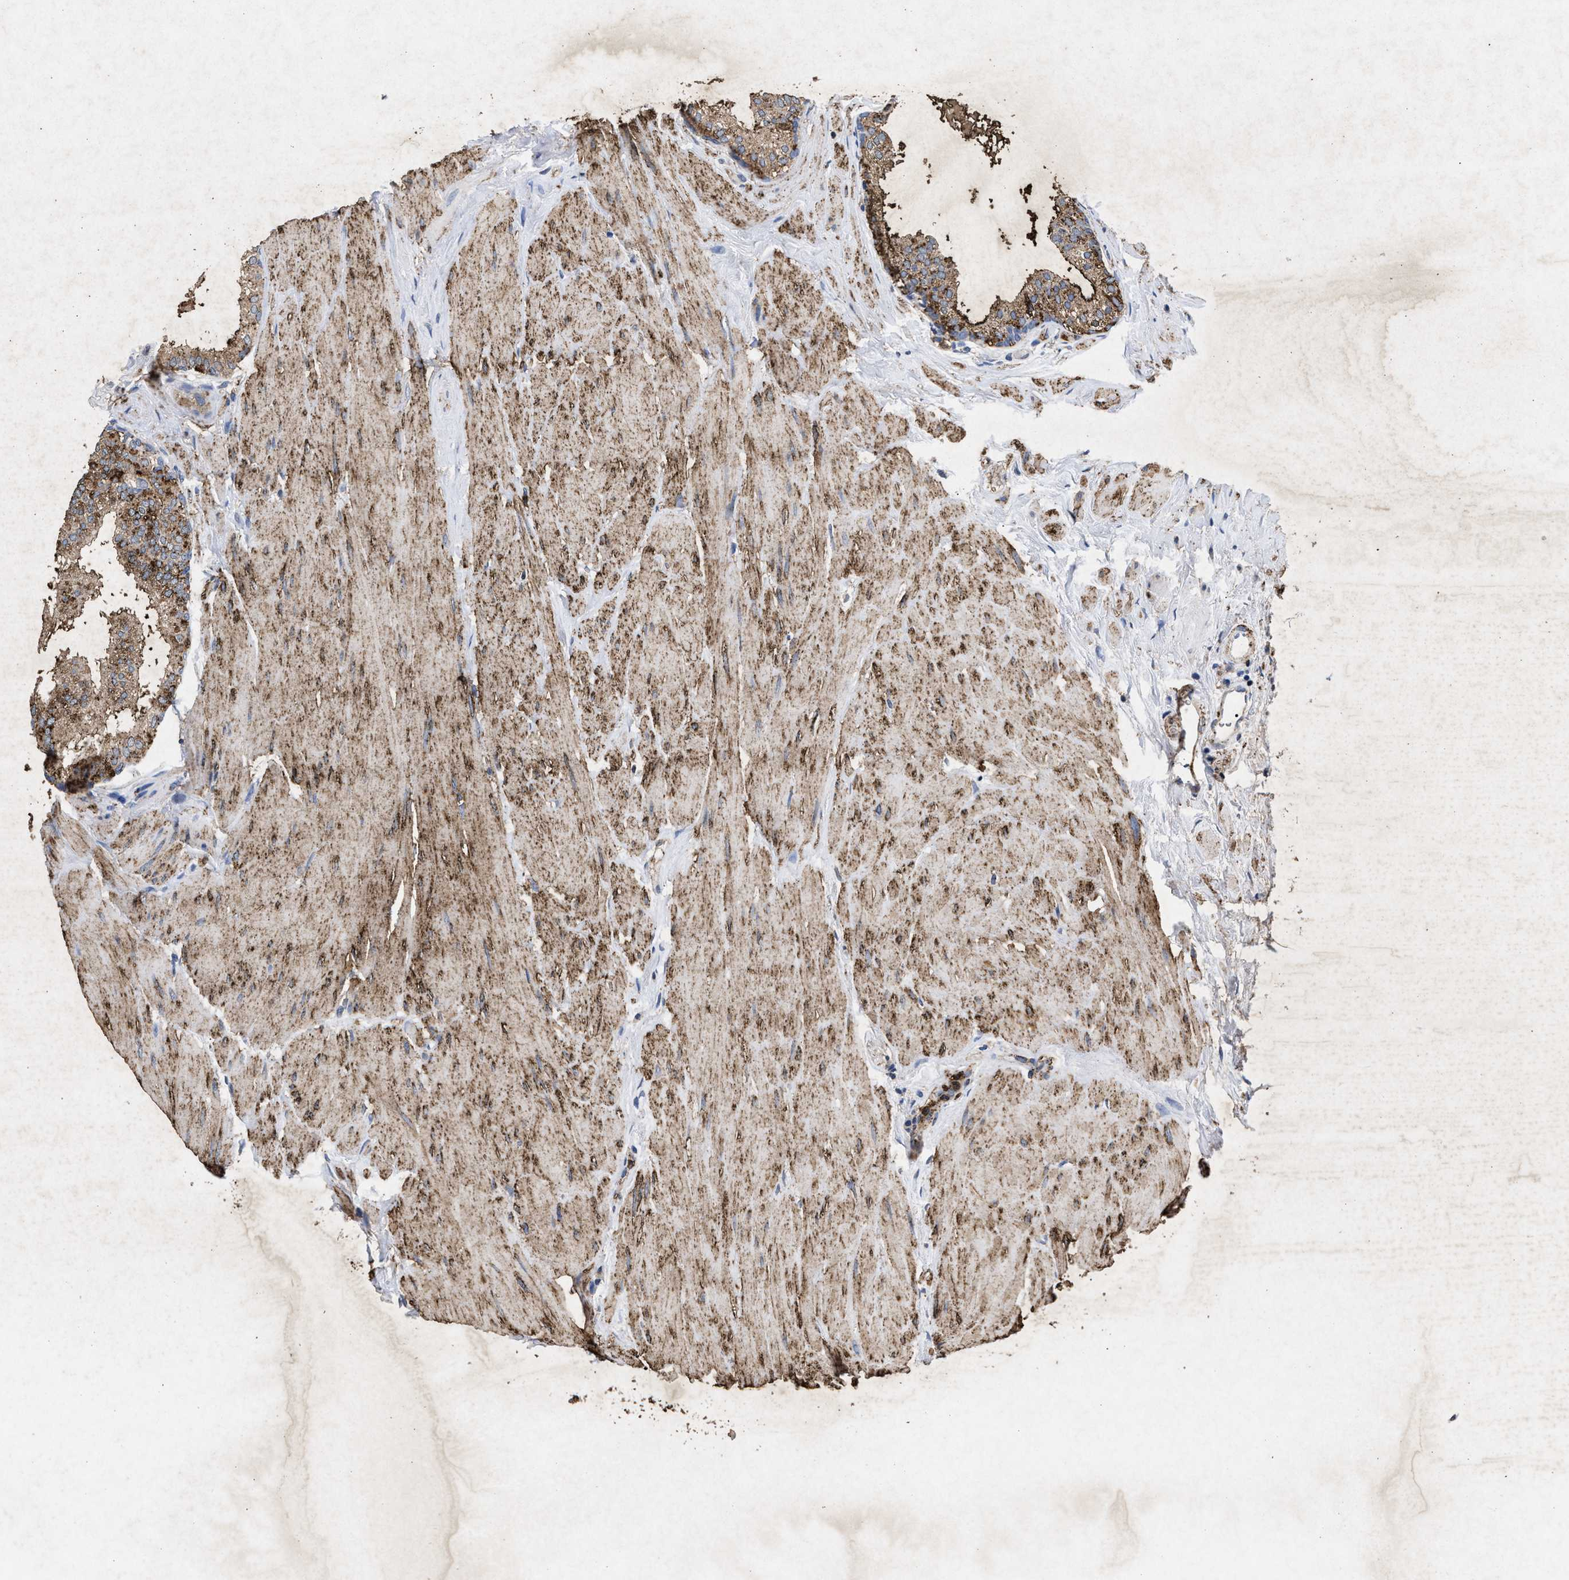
{"staining": {"intensity": "moderate", "quantity": "25%-75%", "location": "cytoplasmic/membranous"}, "tissue": "prostate", "cell_type": "Glandular cells", "image_type": "normal", "snomed": [{"axis": "morphology", "description": "Normal tissue, NOS"}, {"axis": "topography", "description": "Prostate"}], "caption": "Immunohistochemistry (IHC) photomicrograph of unremarkable prostate: human prostate stained using immunohistochemistry (IHC) displays medium levels of moderate protein expression localized specifically in the cytoplasmic/membranous of glandular cells, appearing as a cytoplasmic/membranous brown color.", "gene": "LTB4R2", "patient": {"sex": "male", "age": 60}}